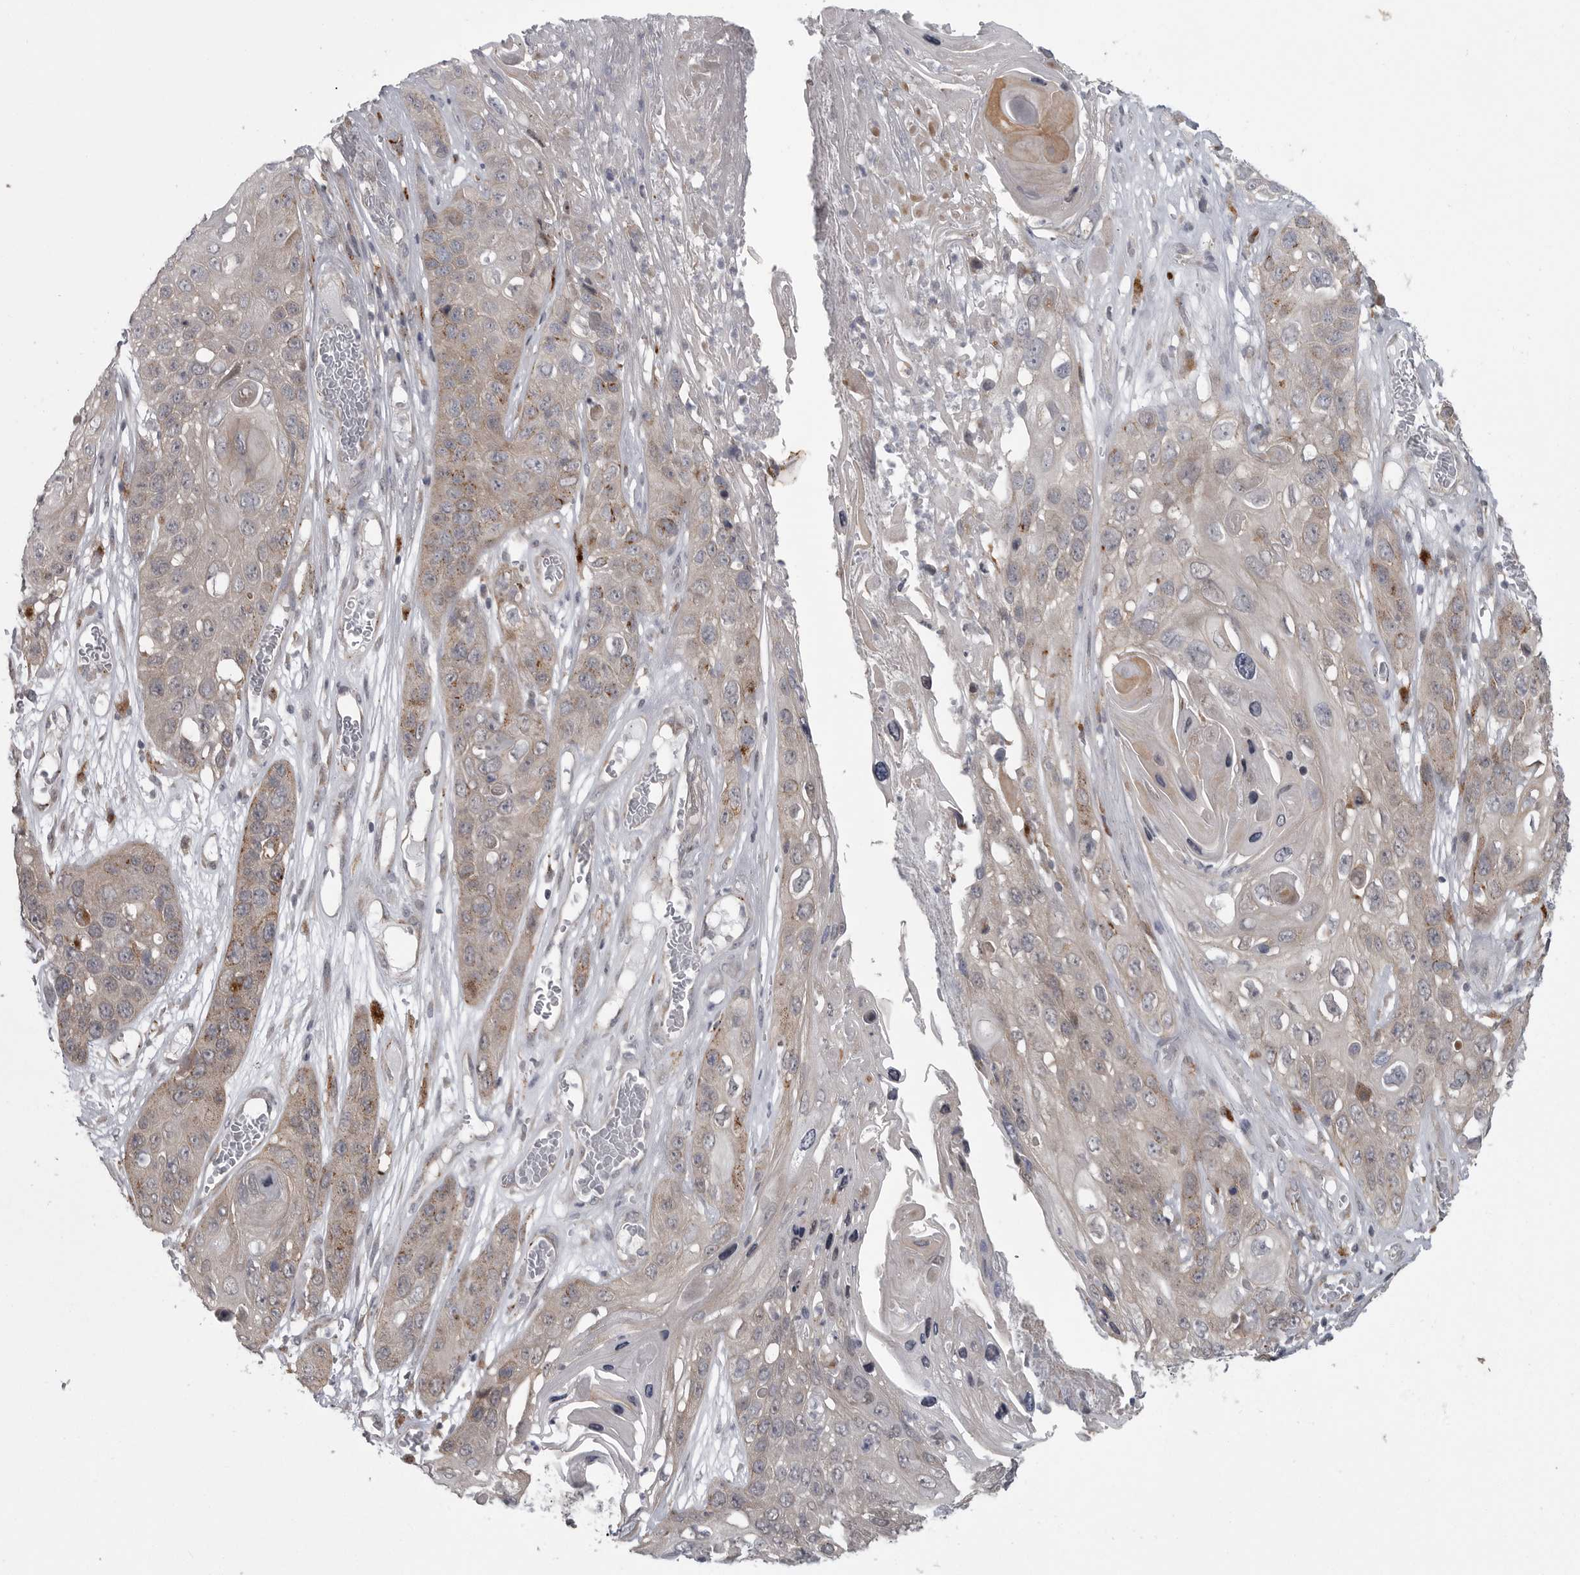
{"staining": {"intensity": "weak", "quantity": "<25%", "location": "cytoplasmic/membranous"}, "tissue": "skin cancer", "cell_type": "Tumor cells", "image_type": "cancer", "snomed": [{"axis": "morphology", "description": "Squamous cell carcinoma, NOS"}, {"axis": "topography", "description": "Skin"}], "caption": "DAB immunohistochemical staining of skin cancer (squamous cell carcinoma) demonstrates no significant positivity in tumor cells.", "gene": "PPP1R9A", "patient": {"sex": "male", "age": 55}}